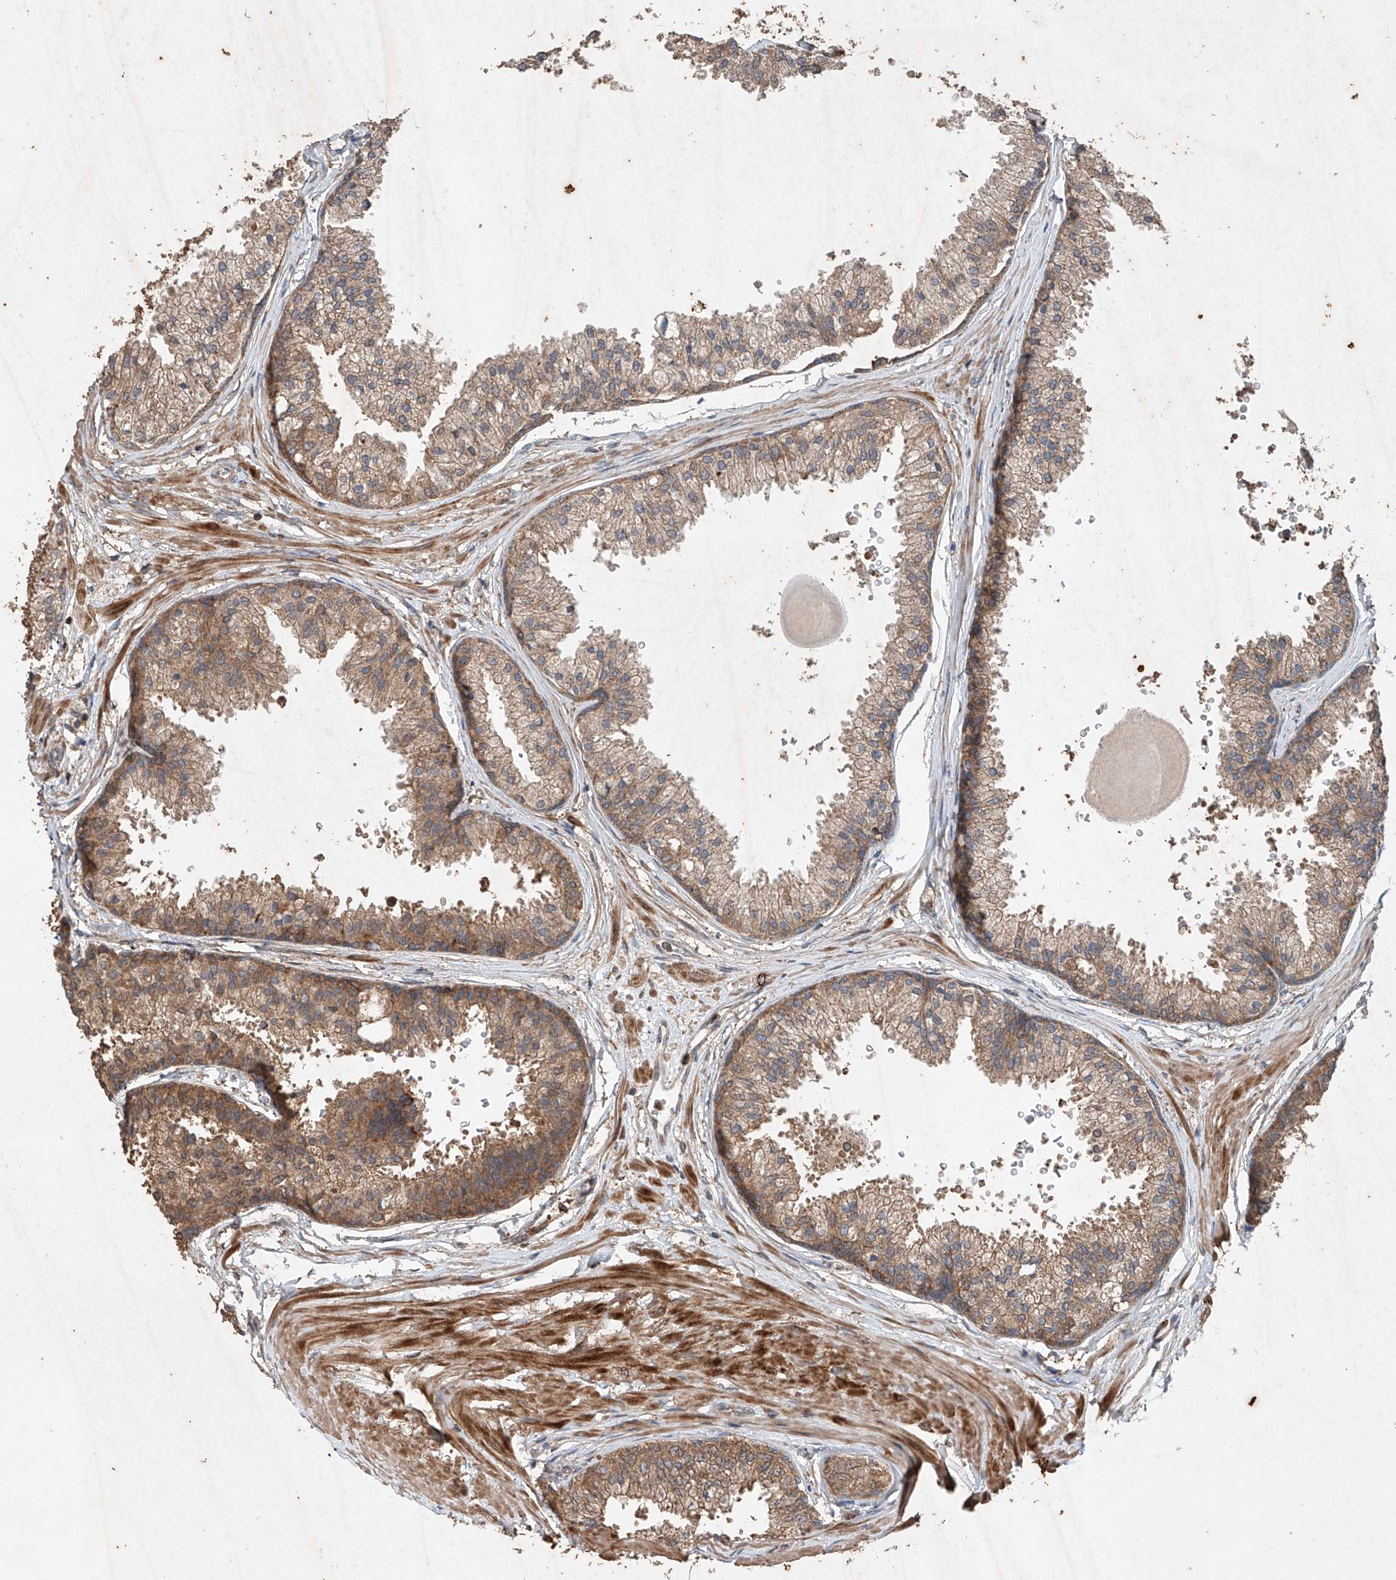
{"staining": {"intensity": "moderate", "quantity": ">75%", "location": "cytoplasmic/membranous"}, "tissue": "prostate", "cell_type": "Glandular cells", "image_type": "normal", "snomed": [{"axis": "morphology", "description": "Normal tissue, NOS"}, {"axis": "topography", "description": "Prostate"}], "caption": "The photomicrograph reveals staining of normal prostate, revealing moderate cytoplasmic/membranous protein staining (brown color) within glandular cells.", "gene": "CEP85L", "patient": {"sex": "male", "age": 48}}